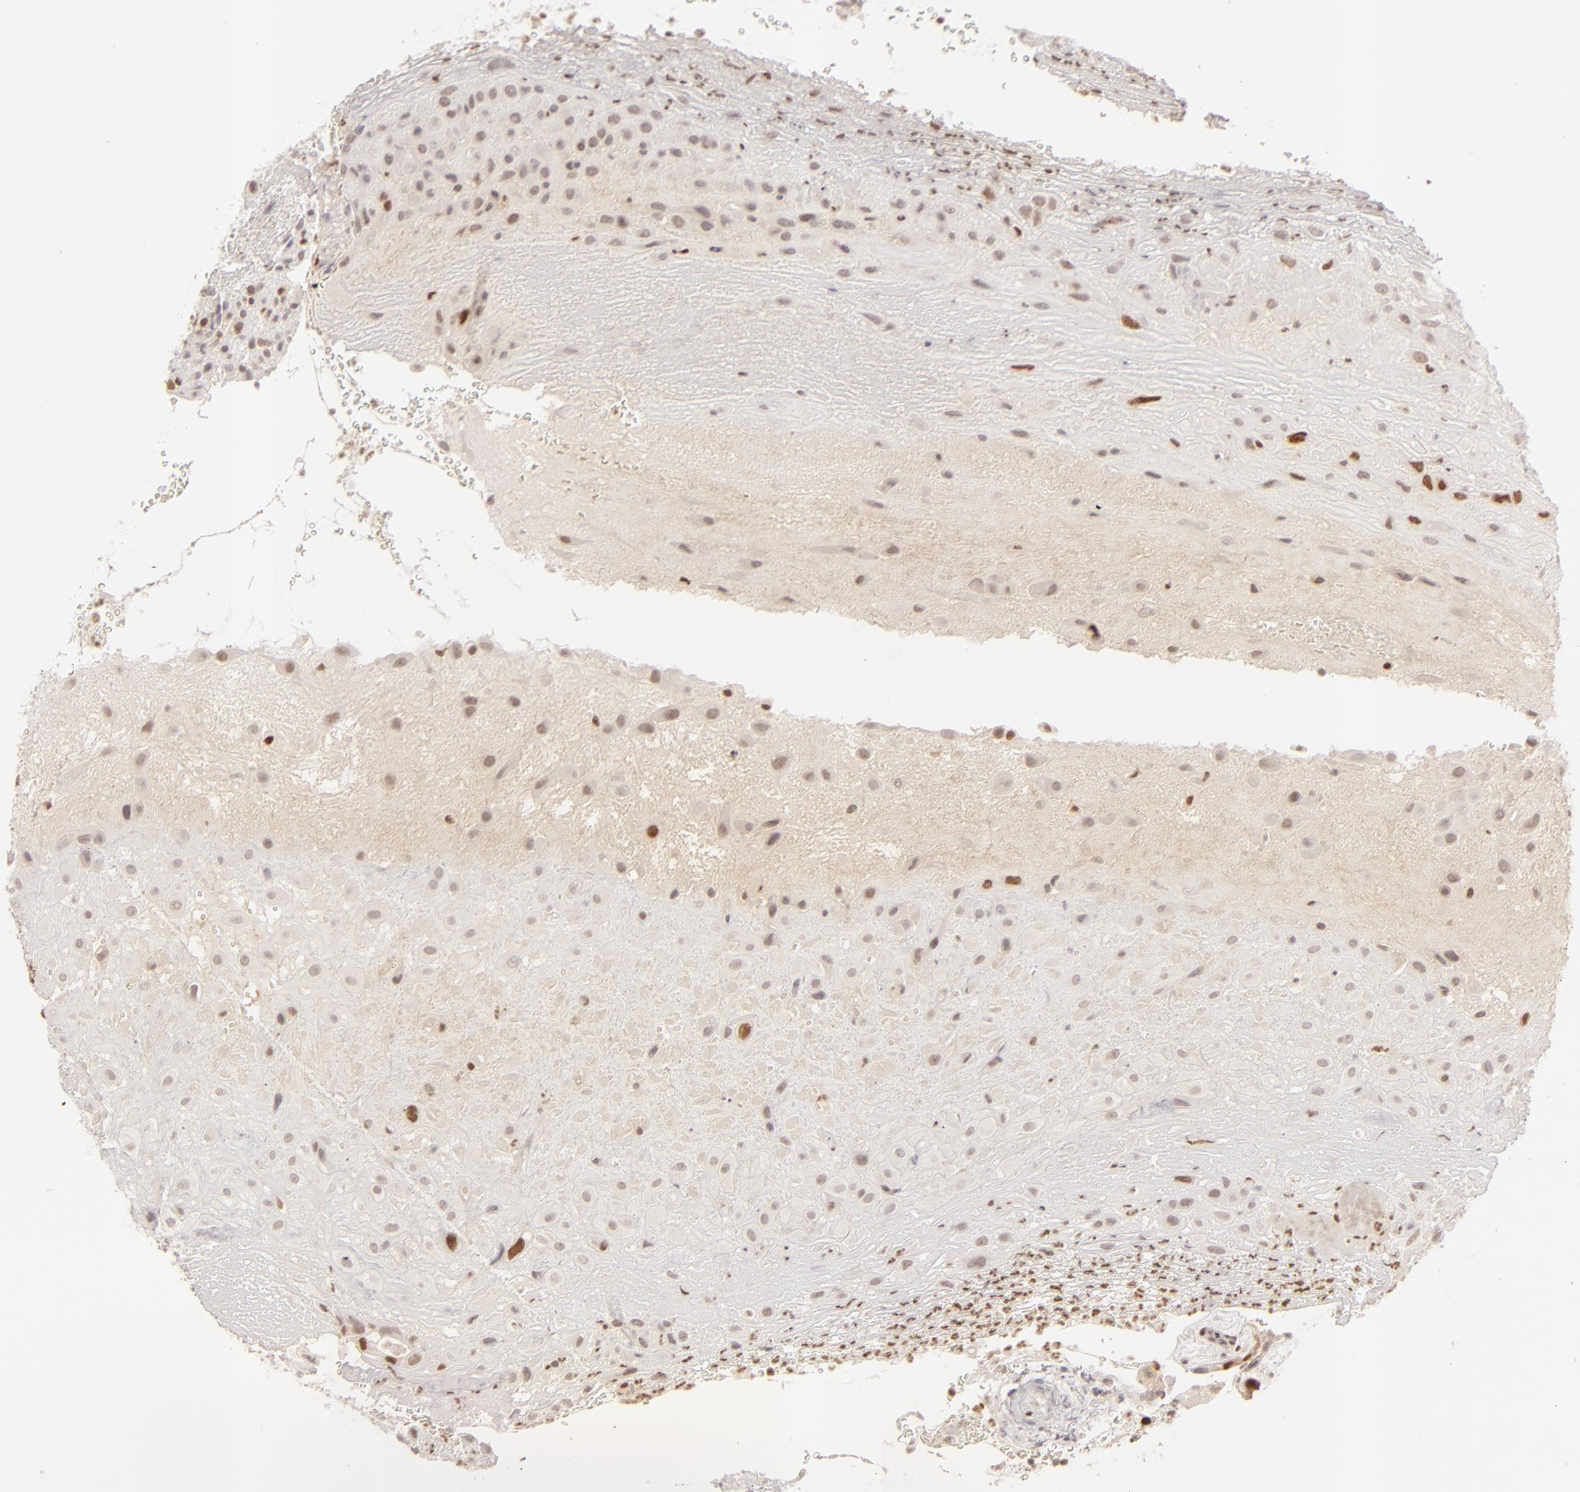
{"staining": {"intensity": "strong", "quantity": "<25%", "location": "nuclear"}, "tissue": "placenta", "cell_type": "Decidual cells", "image_type": "normal", "snomed": [{"axis": "morphology", "description": "Normal tissue, NOS"}, {"axis": "topography", "description": "Placenta"}], "caption": "This is a histology image of immunohistochemistry staining of unremarkable placenta, which shows strong positivity in the nuclear of decidual cells.", "gene": "FEN1", "patient": {"sex": "female", "age": 19}}